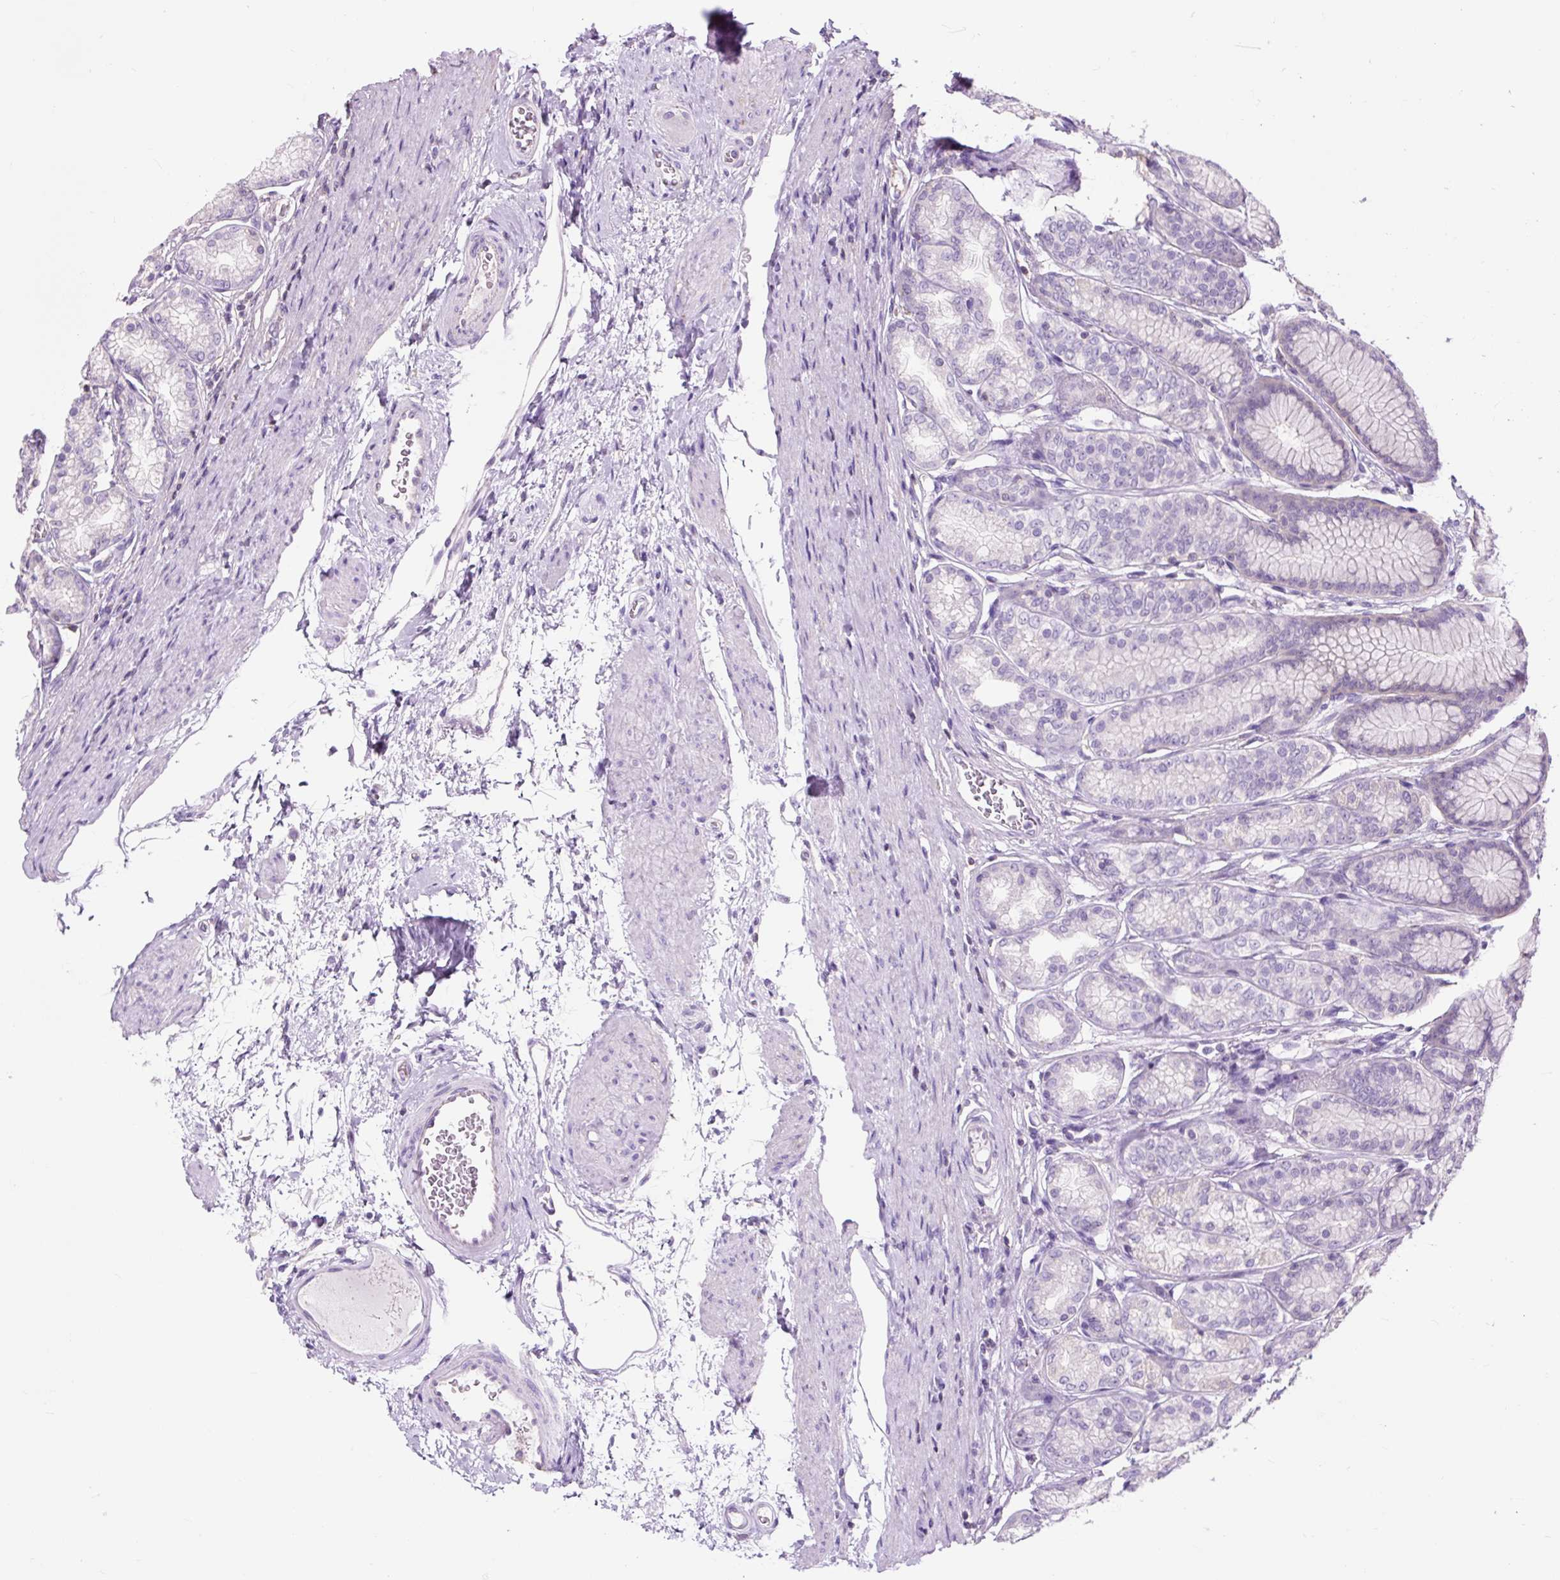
{"staining": {"intensity": "negative", "quantity": "none", "location": "none"}, "tissue": "stomach", "cell_type": "Glandular cells", "image_type": "normal", "snomed": [{"axis": "morphology", "description": "Normal tissue, NOS"}, {"axis": "morphology", "description": "Adenocarcinoma, NOS"}, {"axis": "morphology", "description": "Adenocarcinoma, High grade"}, {"axis": "topography", "description": "Stomach, upper"}, {"axis": "topography", "description": "Stomach"}], "caption": "Glandular cells show no significant staining in unremarkable stomach. The staining was performed using DAB (3,3'-diaminobenzidine) to visualize the protein expression in brown, while the nuclei were stained in blue with hematoxylin (Magnification: 20x).", "gene": "OR10A7", "patient": {"sex": "female", "age": 65}}